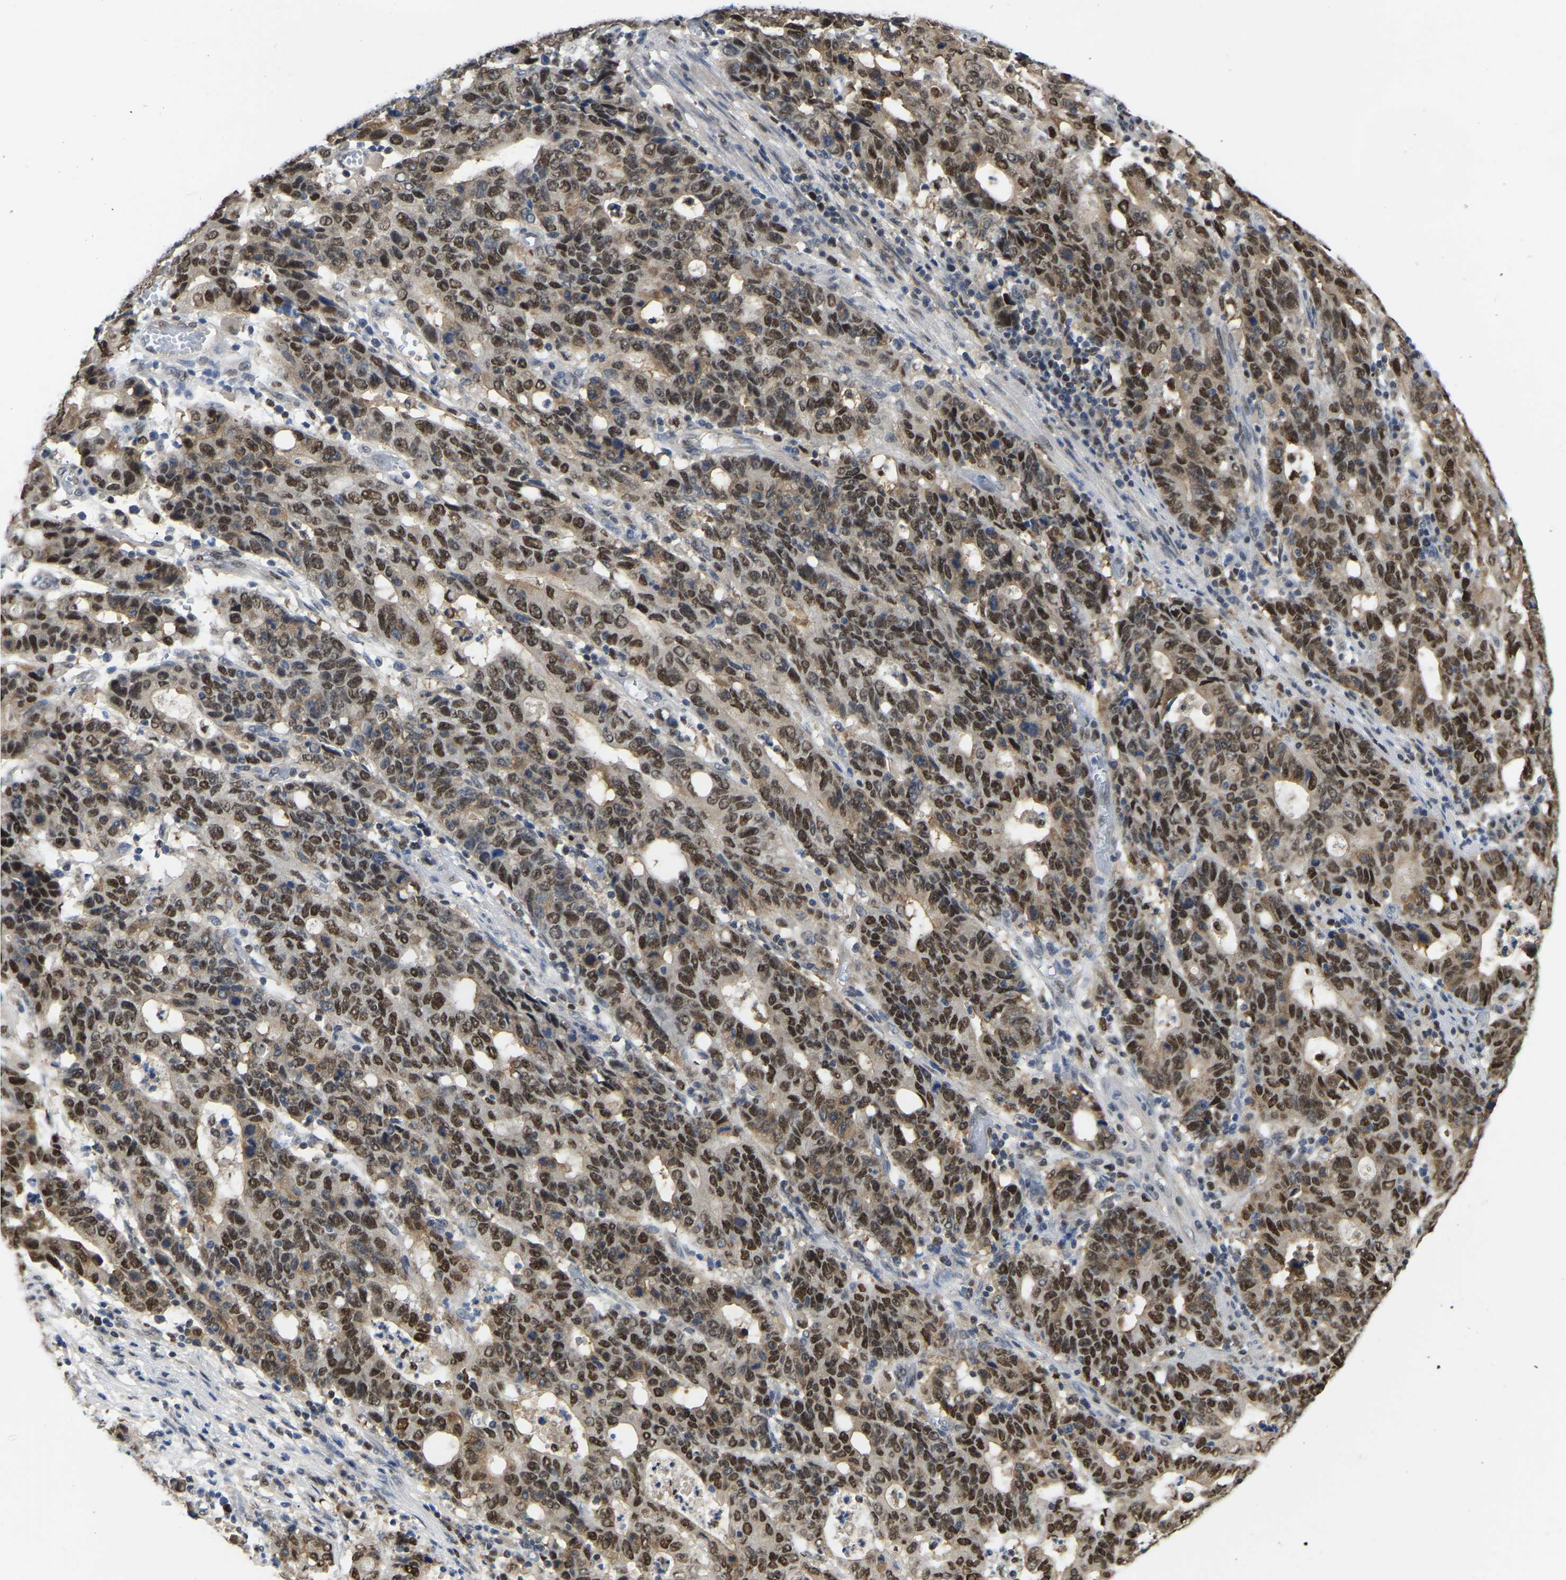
{"staining": {"intensity": "moderate", "quantity": ">75%", "location": "nuclear"}, "tissue": "stomach cancer", "cell_type": "Tumor cells", "image_type": "cancer", "snomed": [{"axis": "morphology", "description": "Adenocarcinoma, NOS"}, {"axis": "topography", "description": "Stomach, upper"}], "caption": "Adenocarcinoma (stomach) stained with immunohistochemistry (IHC) shows moderate nuclear positivity in about >75% of tumor cells.", "gene": "KLRG2", "patient": {"sex": "male", "age": 69}}